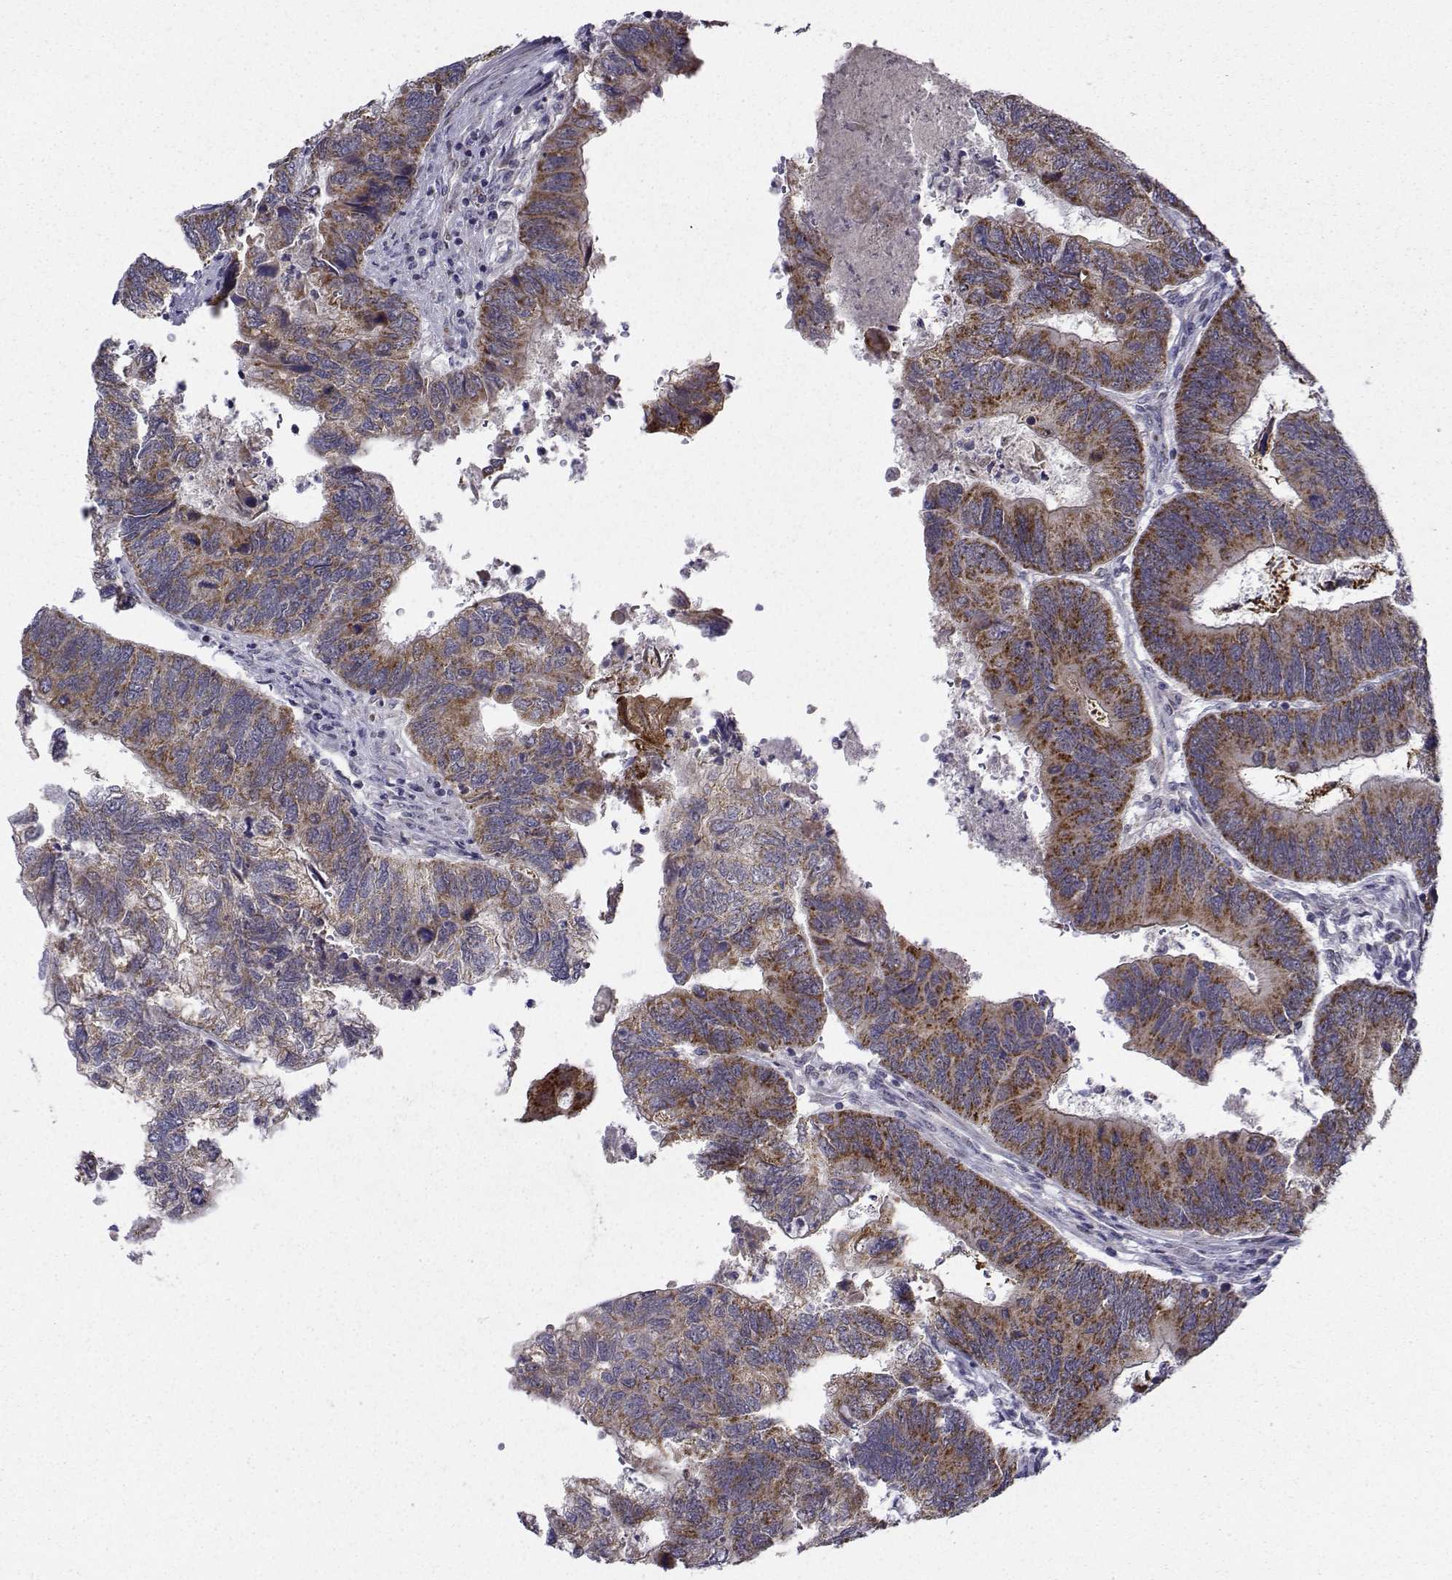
{"staining": {"intensity": "strong", "quantity": ">75%", "location": "cytoplasmic/membranous"}, "tissue": "colorectal cancer", "cell_type": "Tumor cells", "image_type": "cancer", "snomed": [{"axis": "morphology", "description": "Adenocarcinoma, NOS"}, {"axis": "topography", "description": "Colon"}], "caption": "Protein expression analysis of colorectal adenocarcinoma reveals strong cytoplasmic/membranous staining in about >75% of tumor cells.", "gene": "NECAB3", "patient": {"sex": "female", "age": 67}}